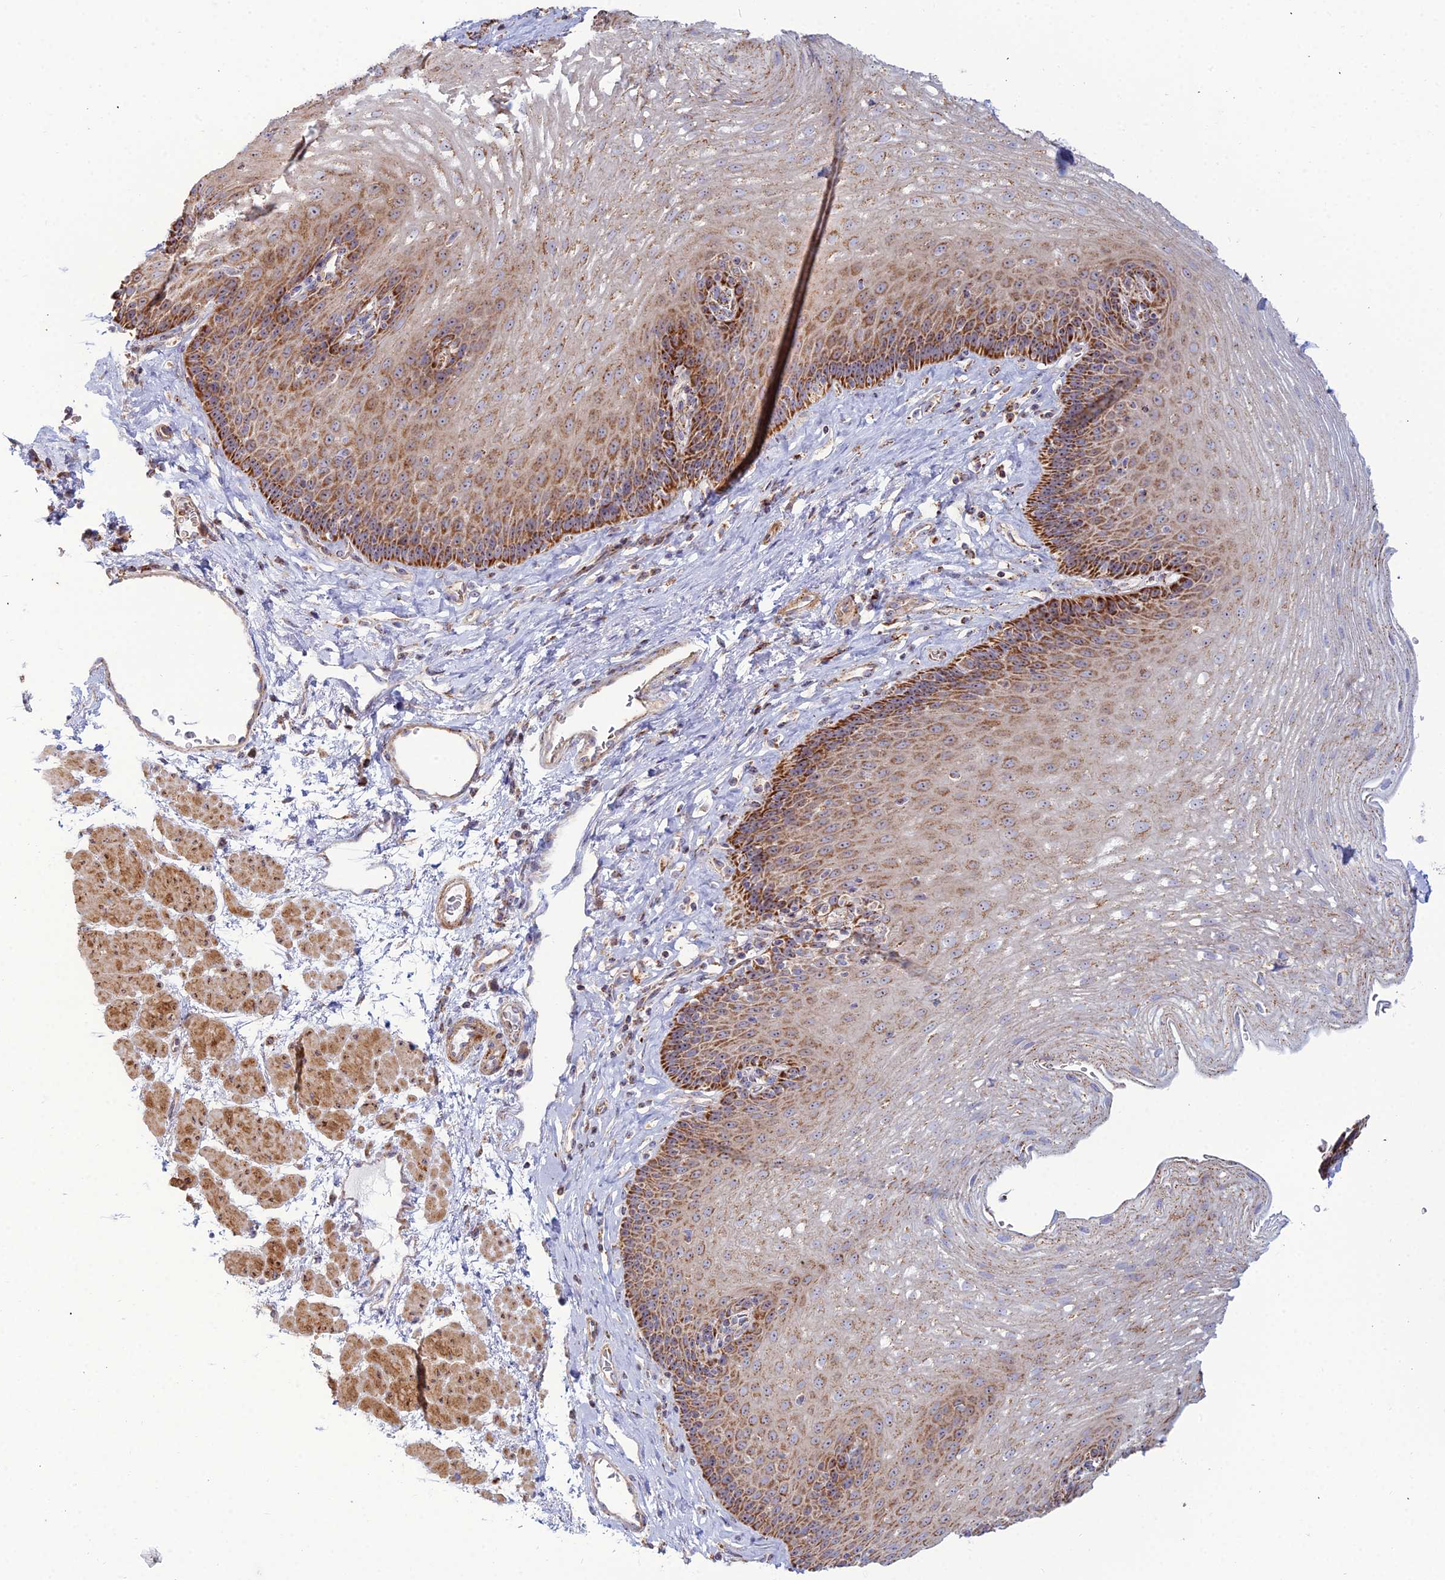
{"staining": {"intensity": "strong", "quantity": "25%-75%", "location": "cytoplasmic/membranous"}, "tissue": "esophagus", "cell_type": "Squamous epithelial cells", "image_type": "normal", "snomed": [{"axis": "morphology", "description": "Normal tissue, NOS"}, {"axis": "topography", "description": "Esophagus"}], "caption": "This is a histology image of immunohistochemistry (IHC) staining of benign esophagus, which shows strong staining in the cytoplasmic/membranous of squamous epithelial cells.", "gene": "SLC35F4", "patient": {"sex": "female", "age": 66}}